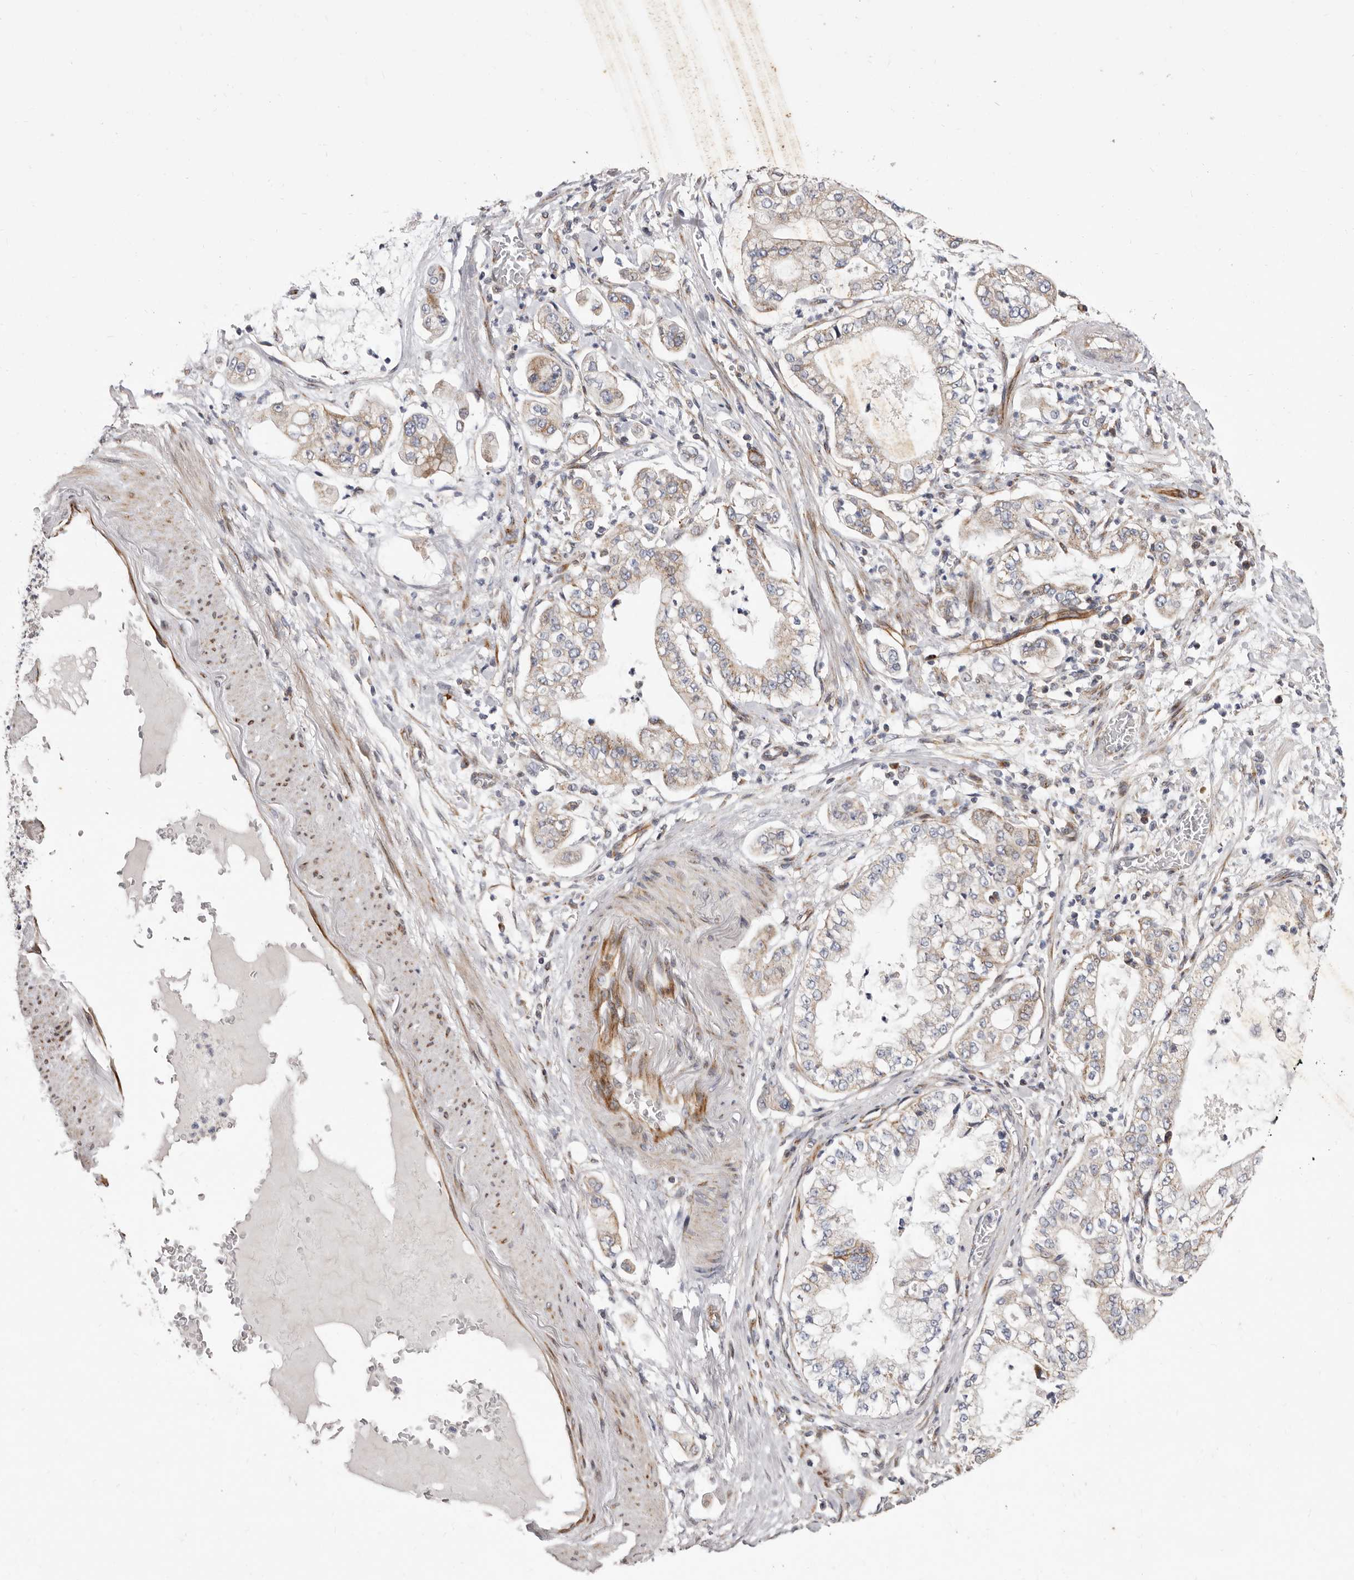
{"staining": {"intensity": "weak", "quantity": "25%-75%", "location": "cytoplasmic/membranous"}, "tissue": "stomach cancer", "cell_type": "Tumor cells", "image_type": "cancer", "snomed": [{"axis": "morphology", "description": "Adenocarcinoma, NOS"}, {"axis": "topography", "description": "Stomach"}], "caption": "Immunohistochemistry (IHC) of human stomach adenocarcinoma demonstrates low levels of weak cytoplasmic/membranous expression in approximately 25%-75% of tumor cells.", "gene": "TIMM17B", "patient": {"sex": "male", "age": 76}}